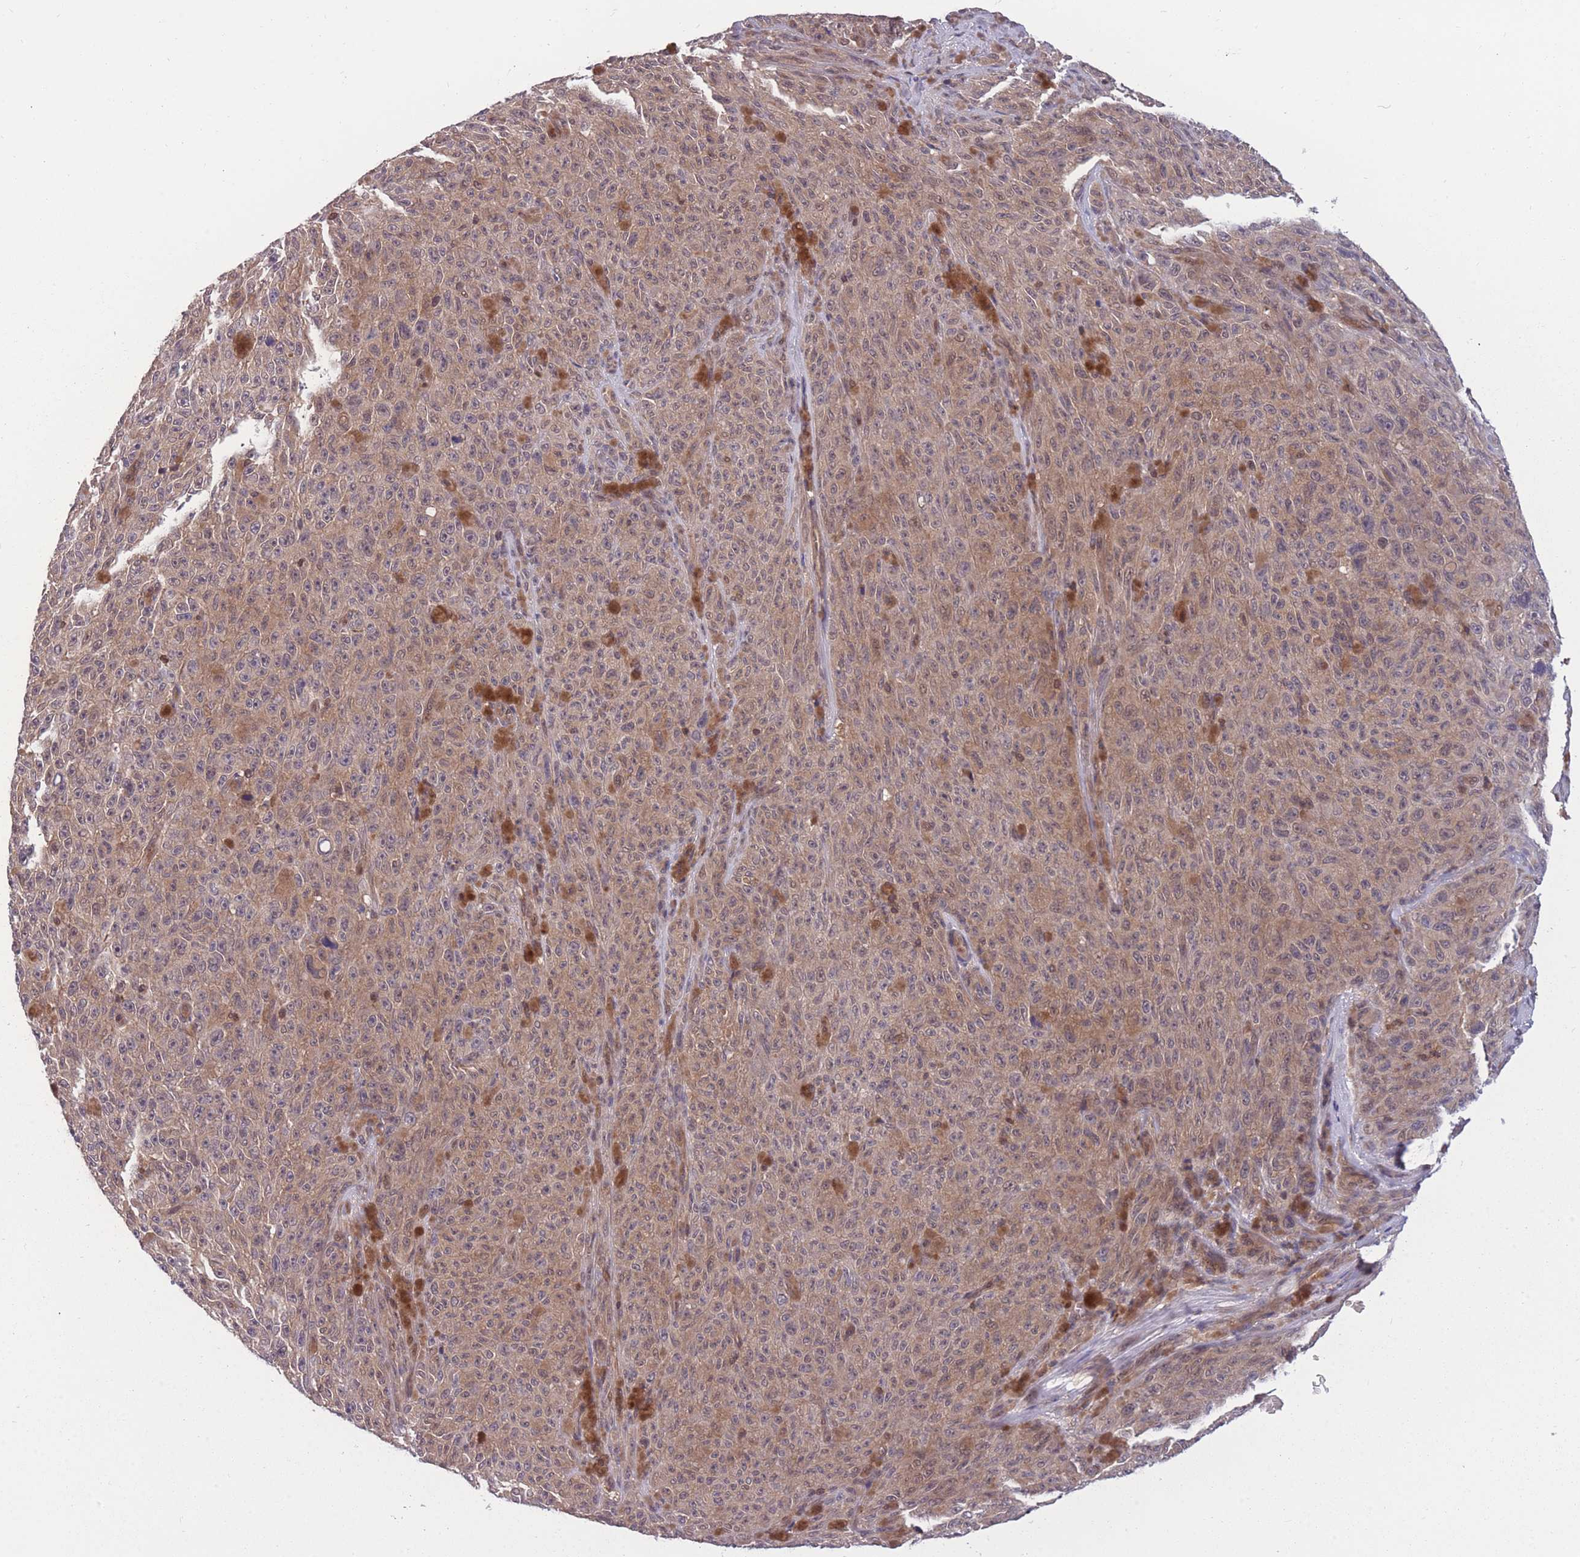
{"staining": {"intensity": "moderate", "quantity": ">75%", "location": "cytoplasmic/membranous"}, "tissue": "melanoma", "cell_type": "Tumor cells", "image_type": "cancer", "snomed": [{"axis": "morphology", "description": "Malignant melanoma, NOS"}, {"axis": "topography", "description": "Skin"}], "caption": "Immunohistochemical staining of human malignant melanoma displays medium levels of moderate cytoplasmic/membranous staining in about >75% of tumor cells.", "gene": "UBE2N", "patient": {"sex": "female", "age": 82}}